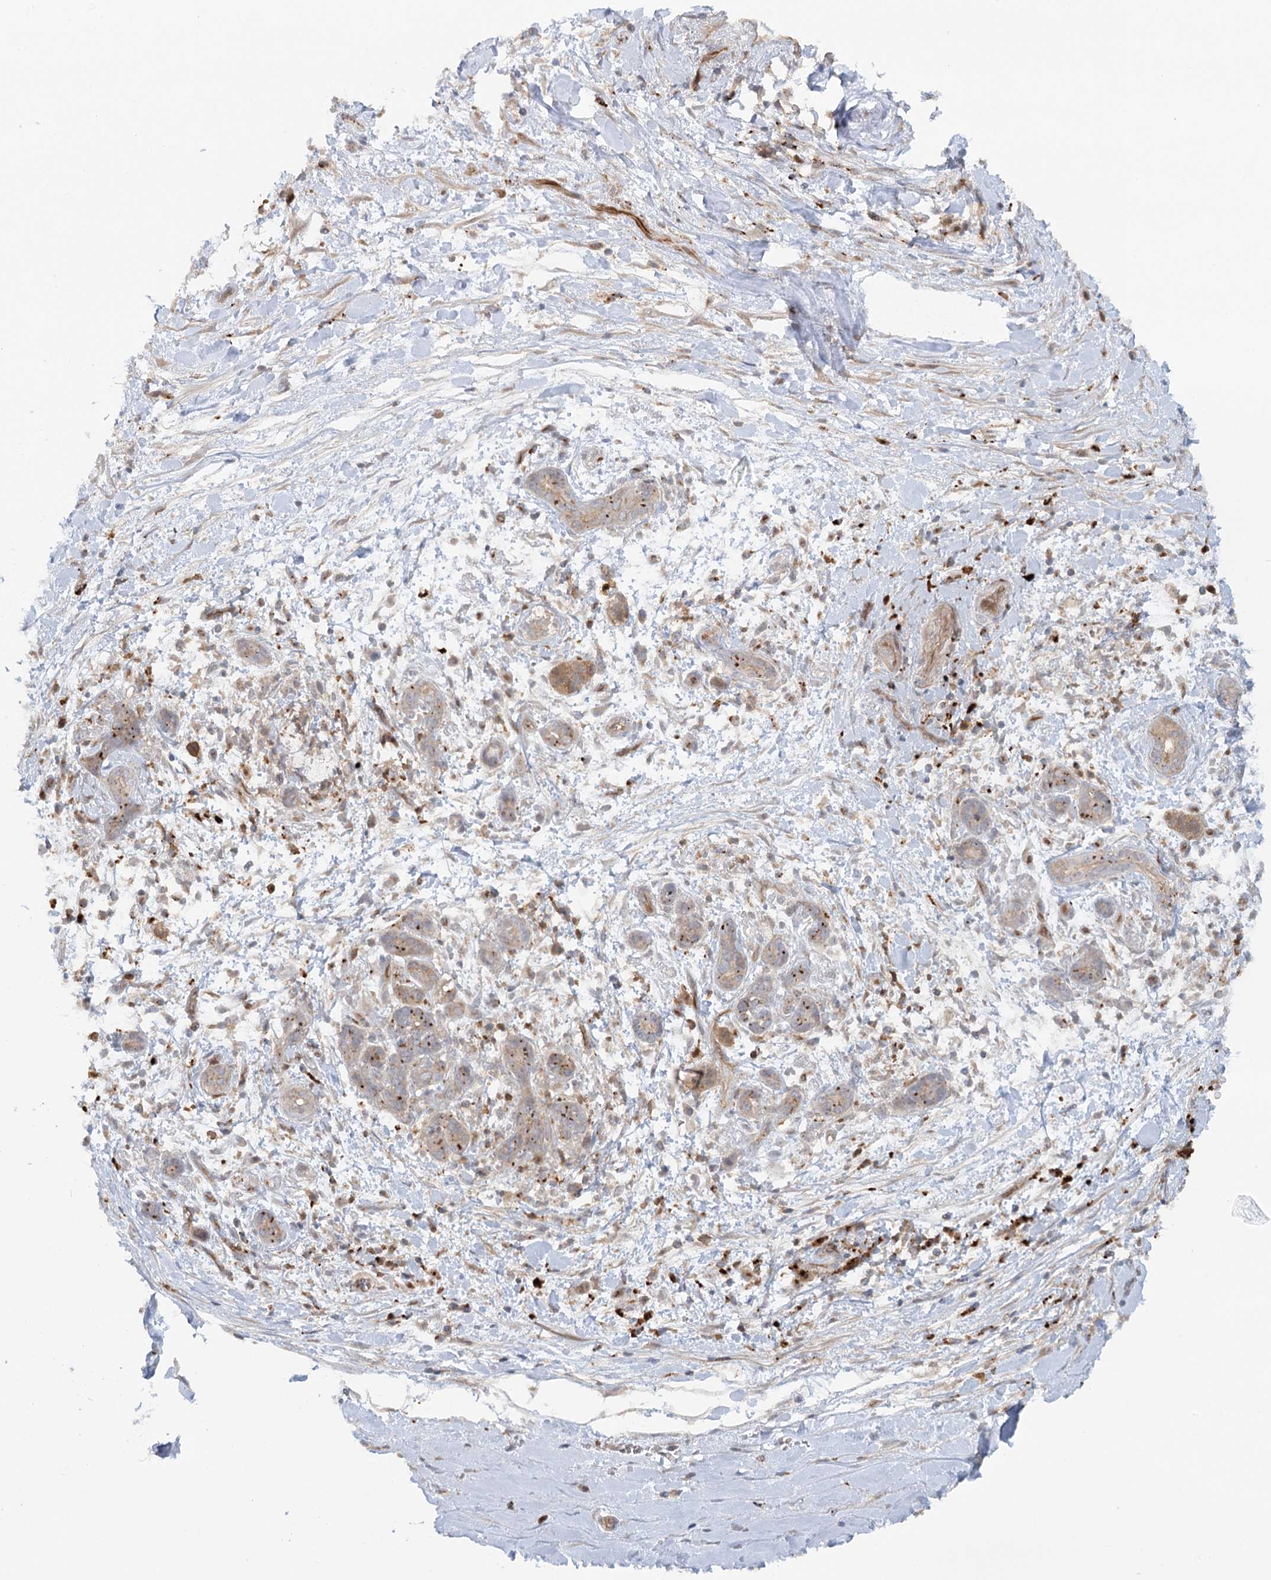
{"staining": {"intensity": "weak", "quantity": "<25%", "location": "cytoplasmic/membranous"}, "tissue": "pancreatic cancer", "cell_type": "Tumor cells", "image_type": "cancer", "snomed": [{"axis": "morphology", "description": "Adenocarcinoma, NOS"}, {"axis": "topography", "description": "Pancreas"}], "caption": "A photomicrograph of pancreatic cancer (adenocarcinoma) stained for a protein shows no brown staining in tumor cells.", "gene": "GBE1", "patient": {"sex": "female", "age": 78}}